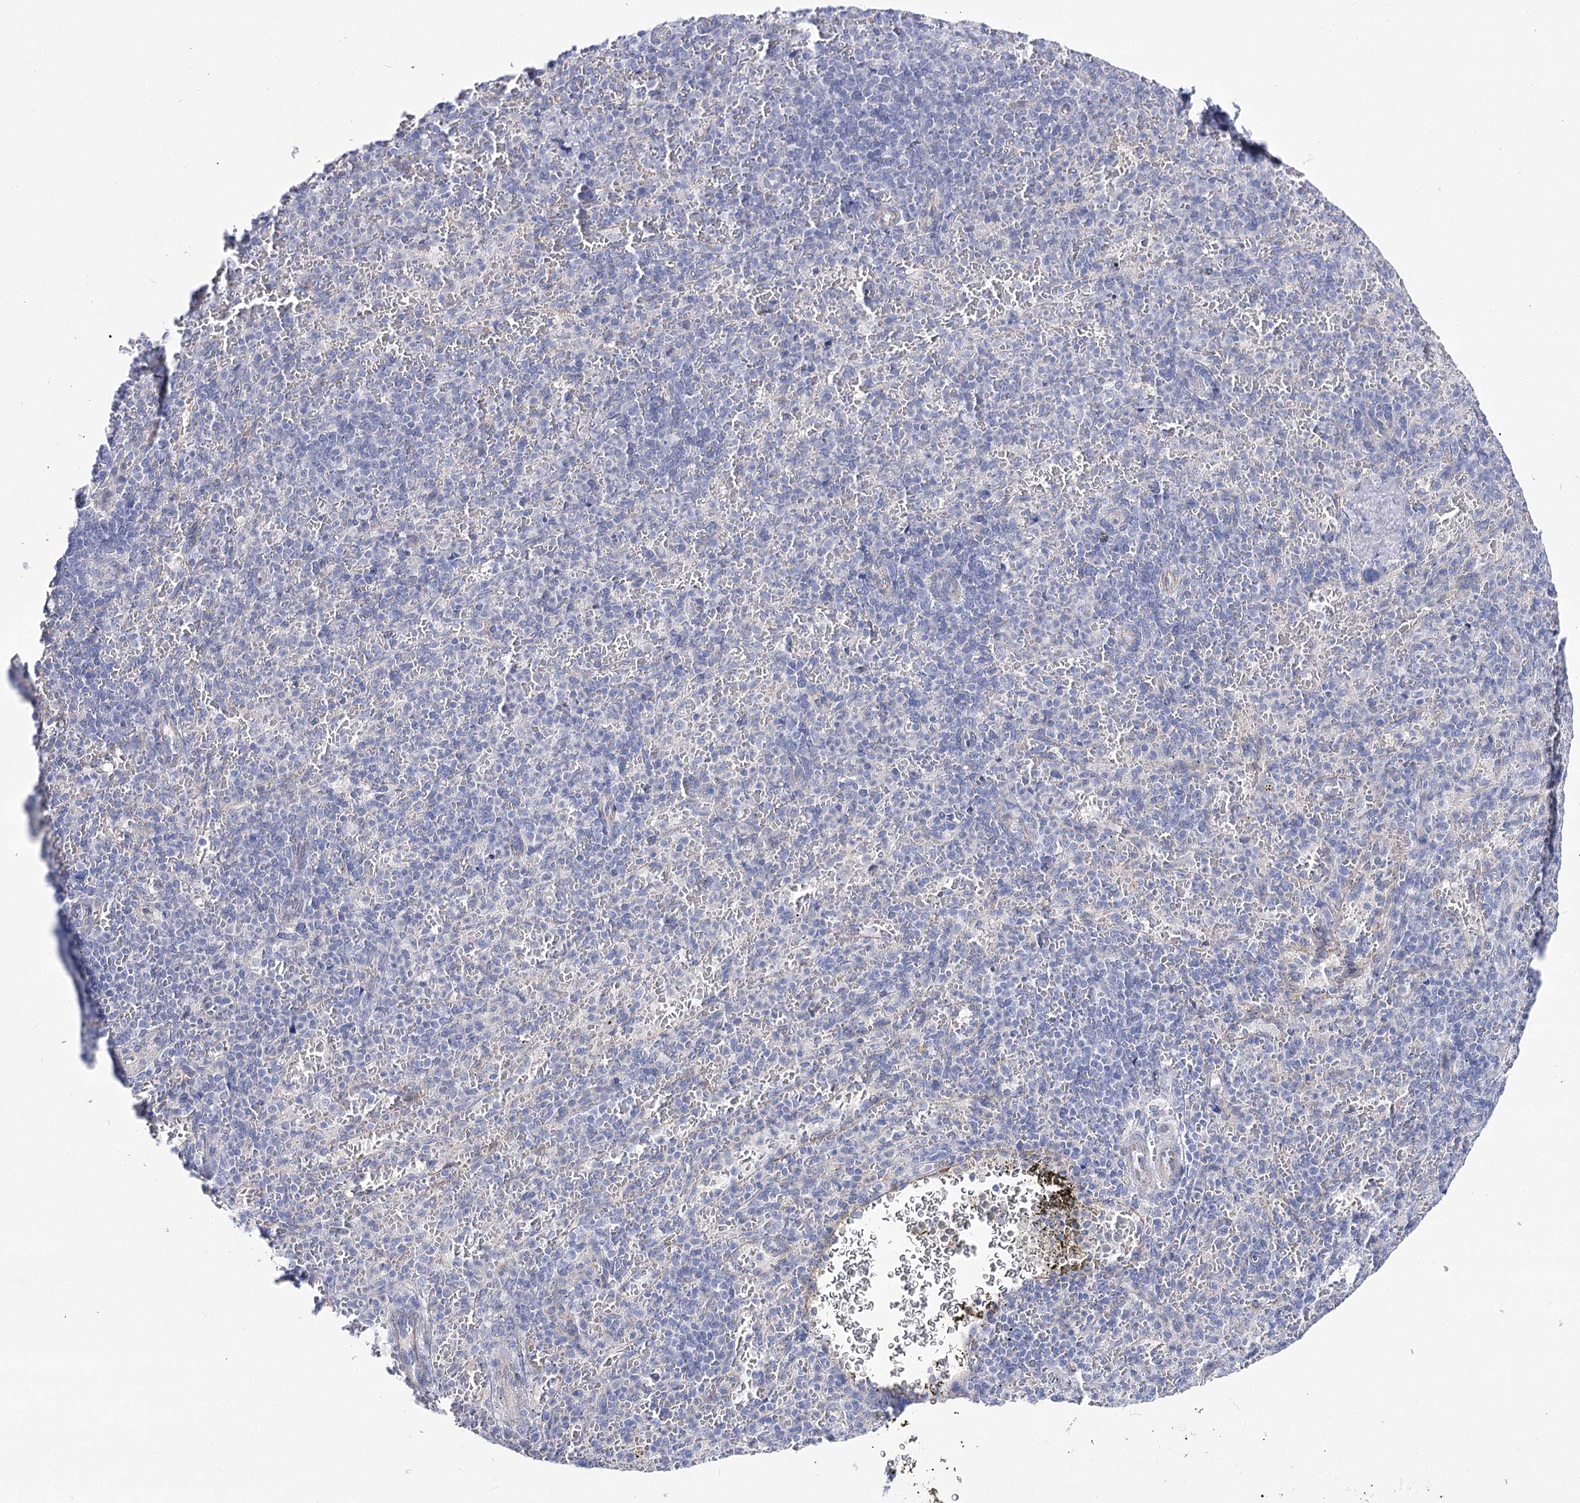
{"staining": {"intensity": "negative", "quantity": "none", "location": "none"}, "tissue": "spleen", "cell_type": "Cells in red pulp", "image_type": "normal", "snomed": [{"axis": "morphology", "description": "Normal tissue, NOS"}, {"axis": "topography", "description": "Spleen"}], "caption": "Normal spleen was stained to show a protein in brown. There is no significant staining in cells in red pulp. (DAB (3,3'-diaminobenzidine) immunohistochemistry, high magnification).", "gene": "NRAP", "patient": {"sex": "female", "age": 74}}